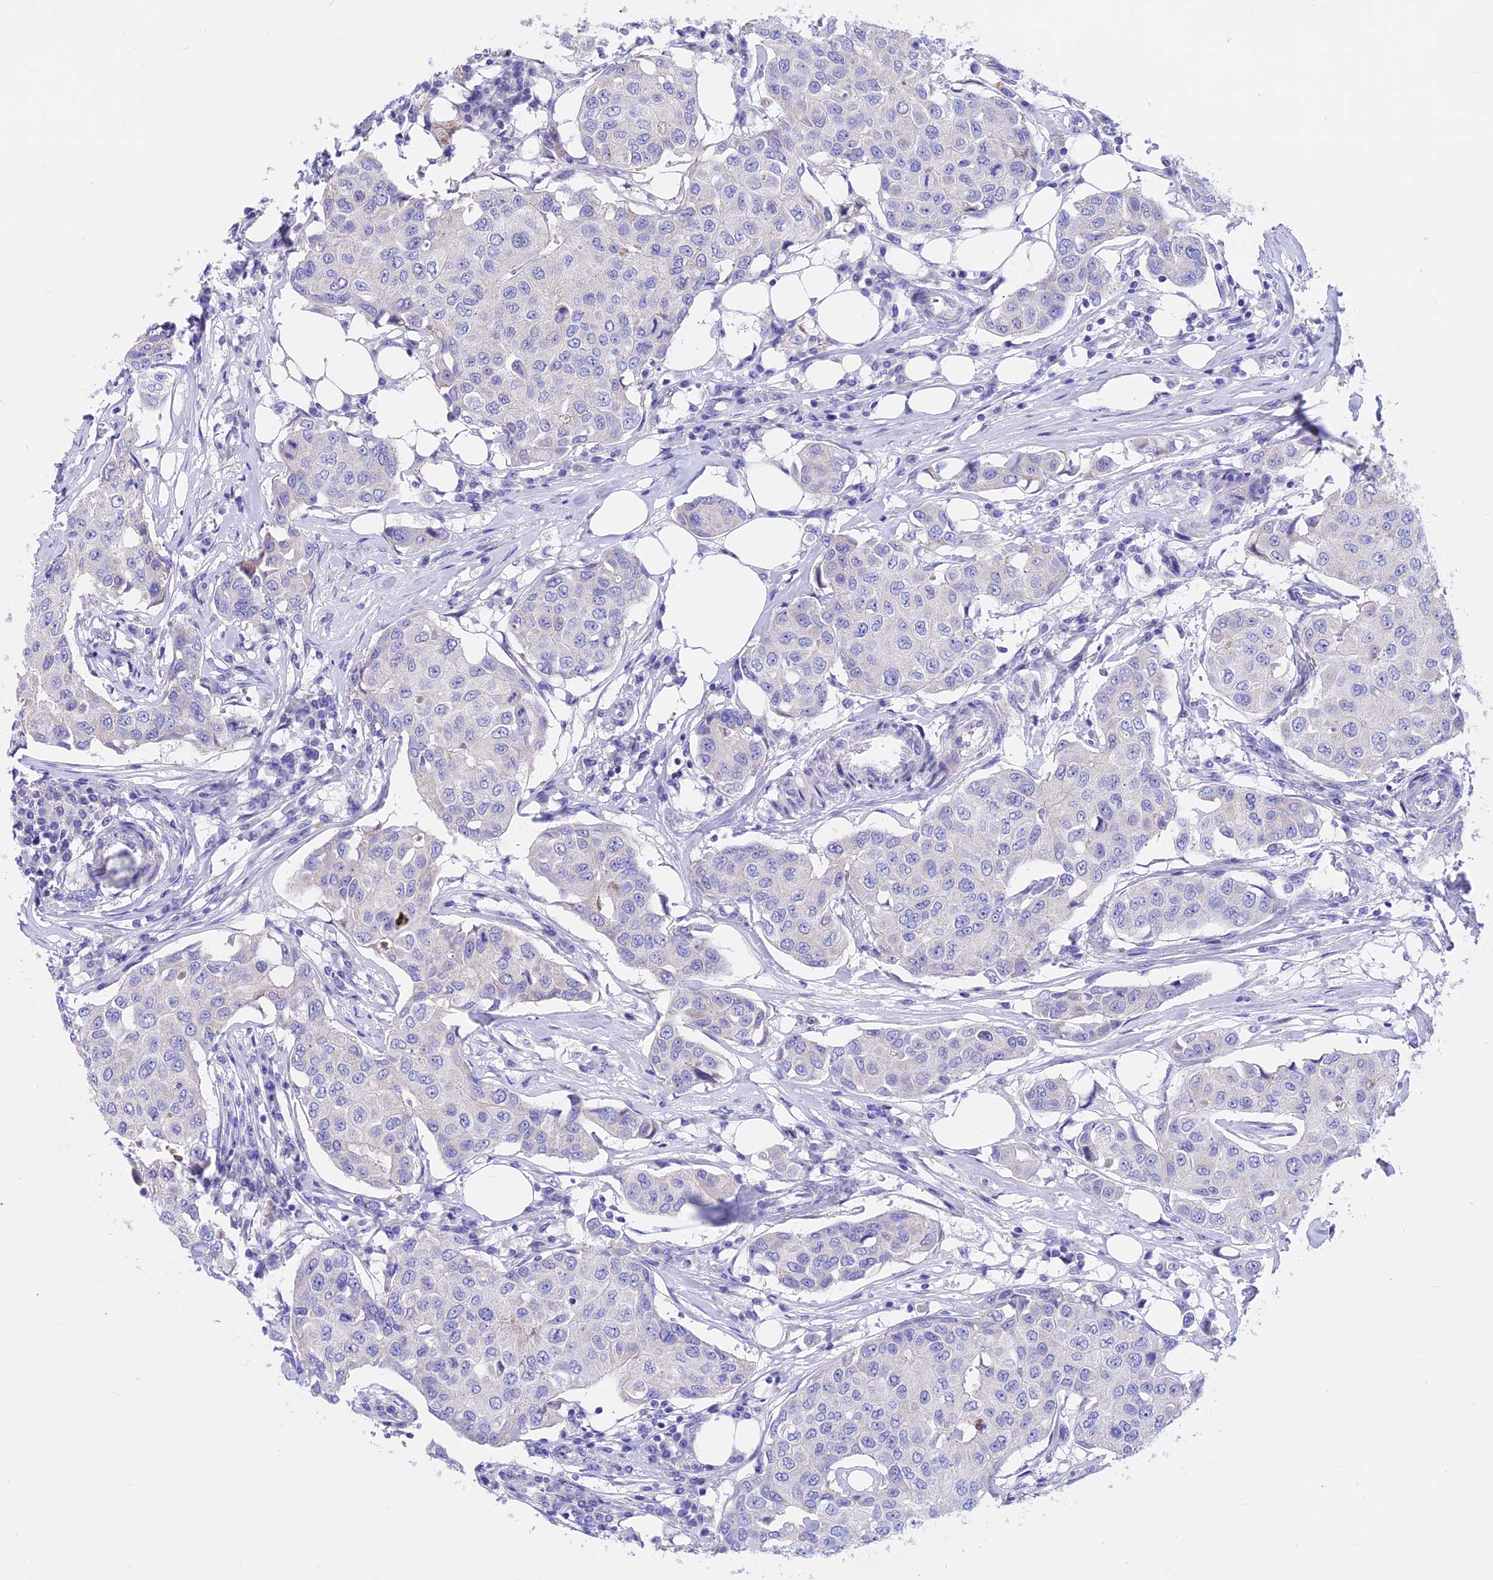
{"staining": {"intensity": "negative", "quantity": "none", "location": "none"}, "tissue": "breast cancer", "cell_type": "Tumor cells", "image_type": "cancer", "snomed": [{"axis": "morphology", "description": "Duct carcinoma"}, {"axis": "topography", "description": "Breast"}], "caption": "Image shows no significant protein staining in tumor cells of breast cancer (intraductal carcinoma).", "gene": "TMEM138", "patient": {"sex": "female", "age": 80}}